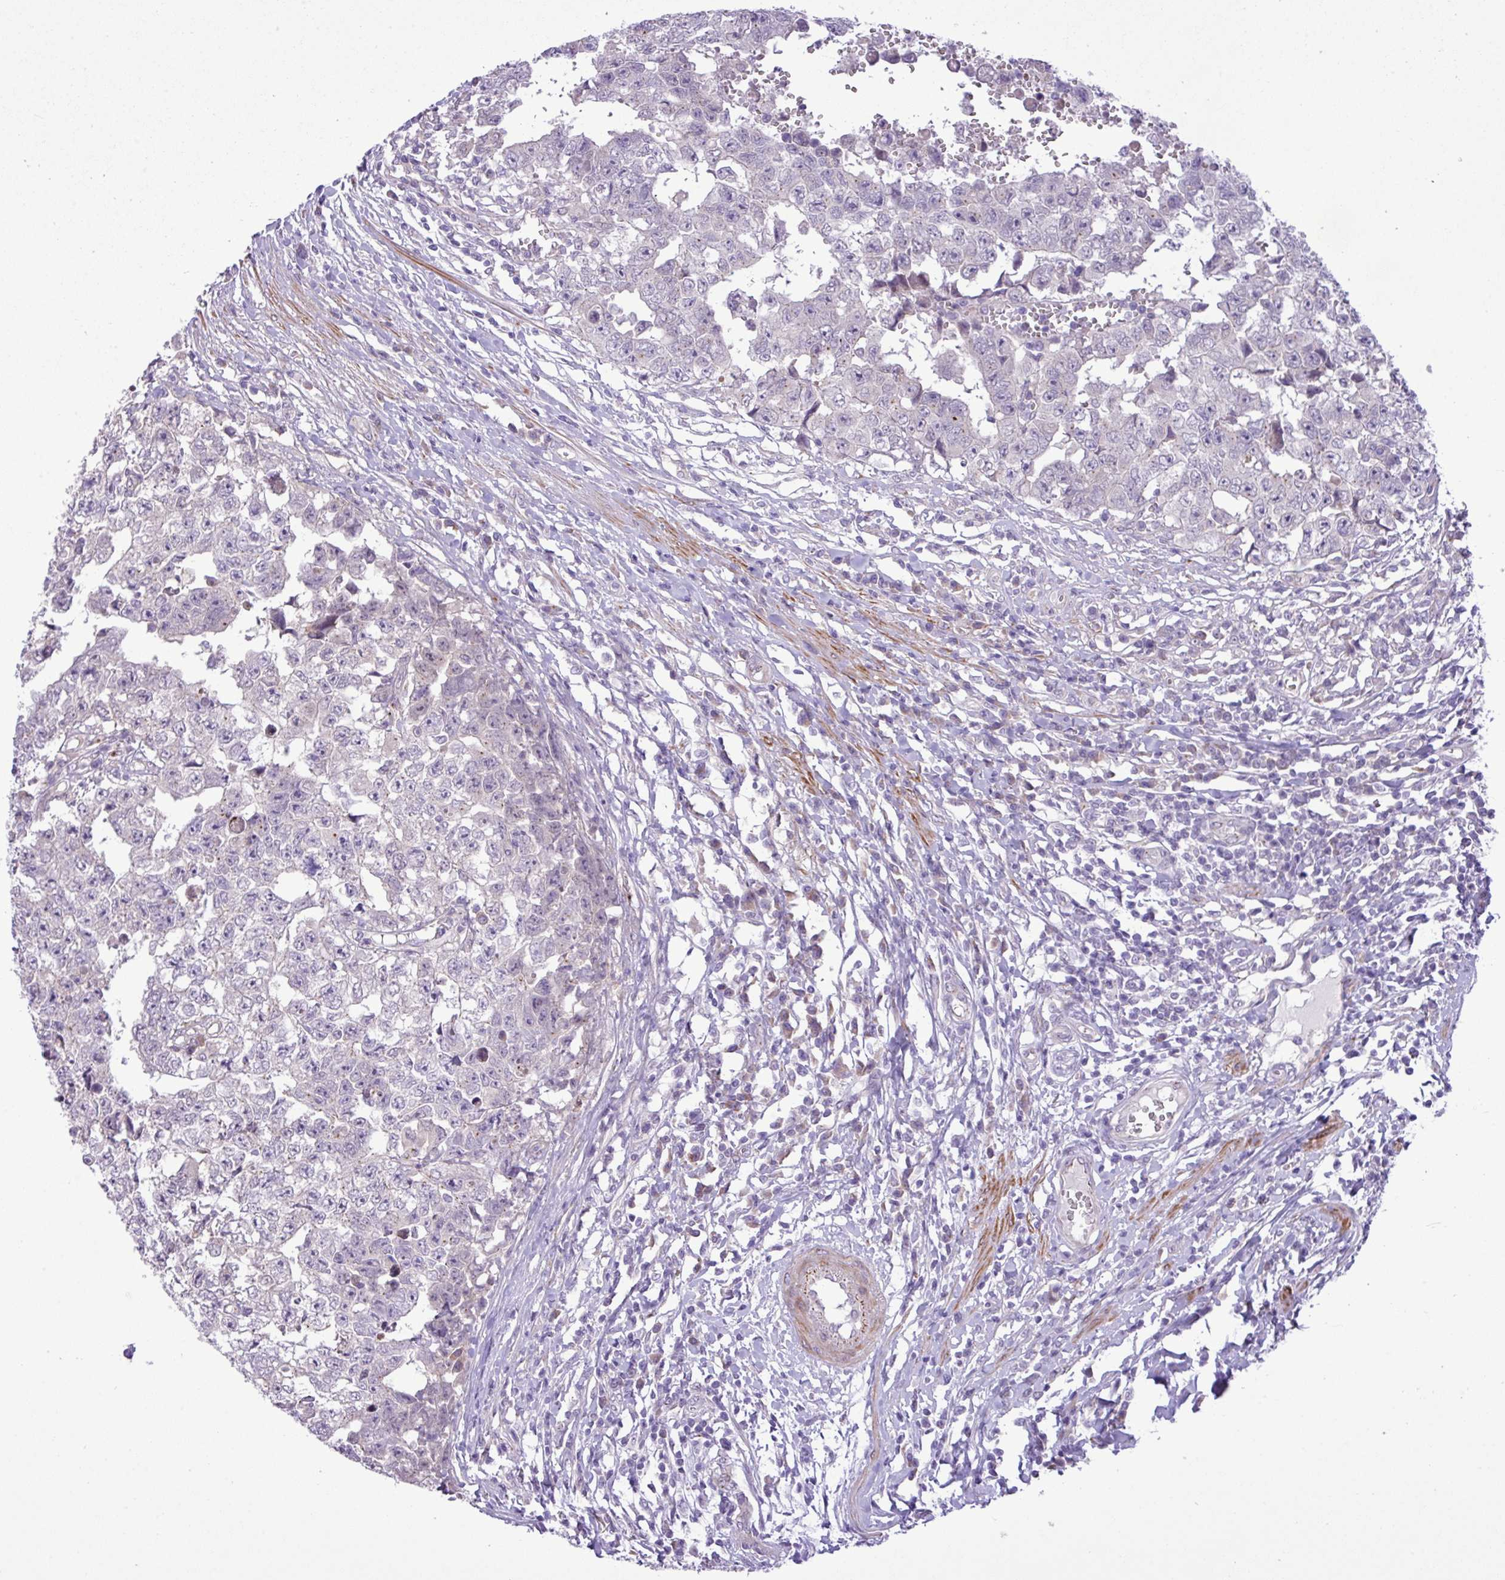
{"staining": {"intensity": "negative", "quantity": "none", "location": "none"}, "tissue": "testis cancer", "cell_type": "Tumor cells", "image_type": "cancer", "snomed": [{"axis": "morphology", "description": "Carcinoma, Embryonal, NOS"}, {"axis": "topography", "description": "Testis"}], "caption": "This histopathology image is of embryonal carcinoma (testis) stained with IHC to label a protein in brown with the nuclei are counter-stained blue. There is no expression in tumor cells.", "gene": "SPINK8", "patient": {"sex": "male", "age": 25}}